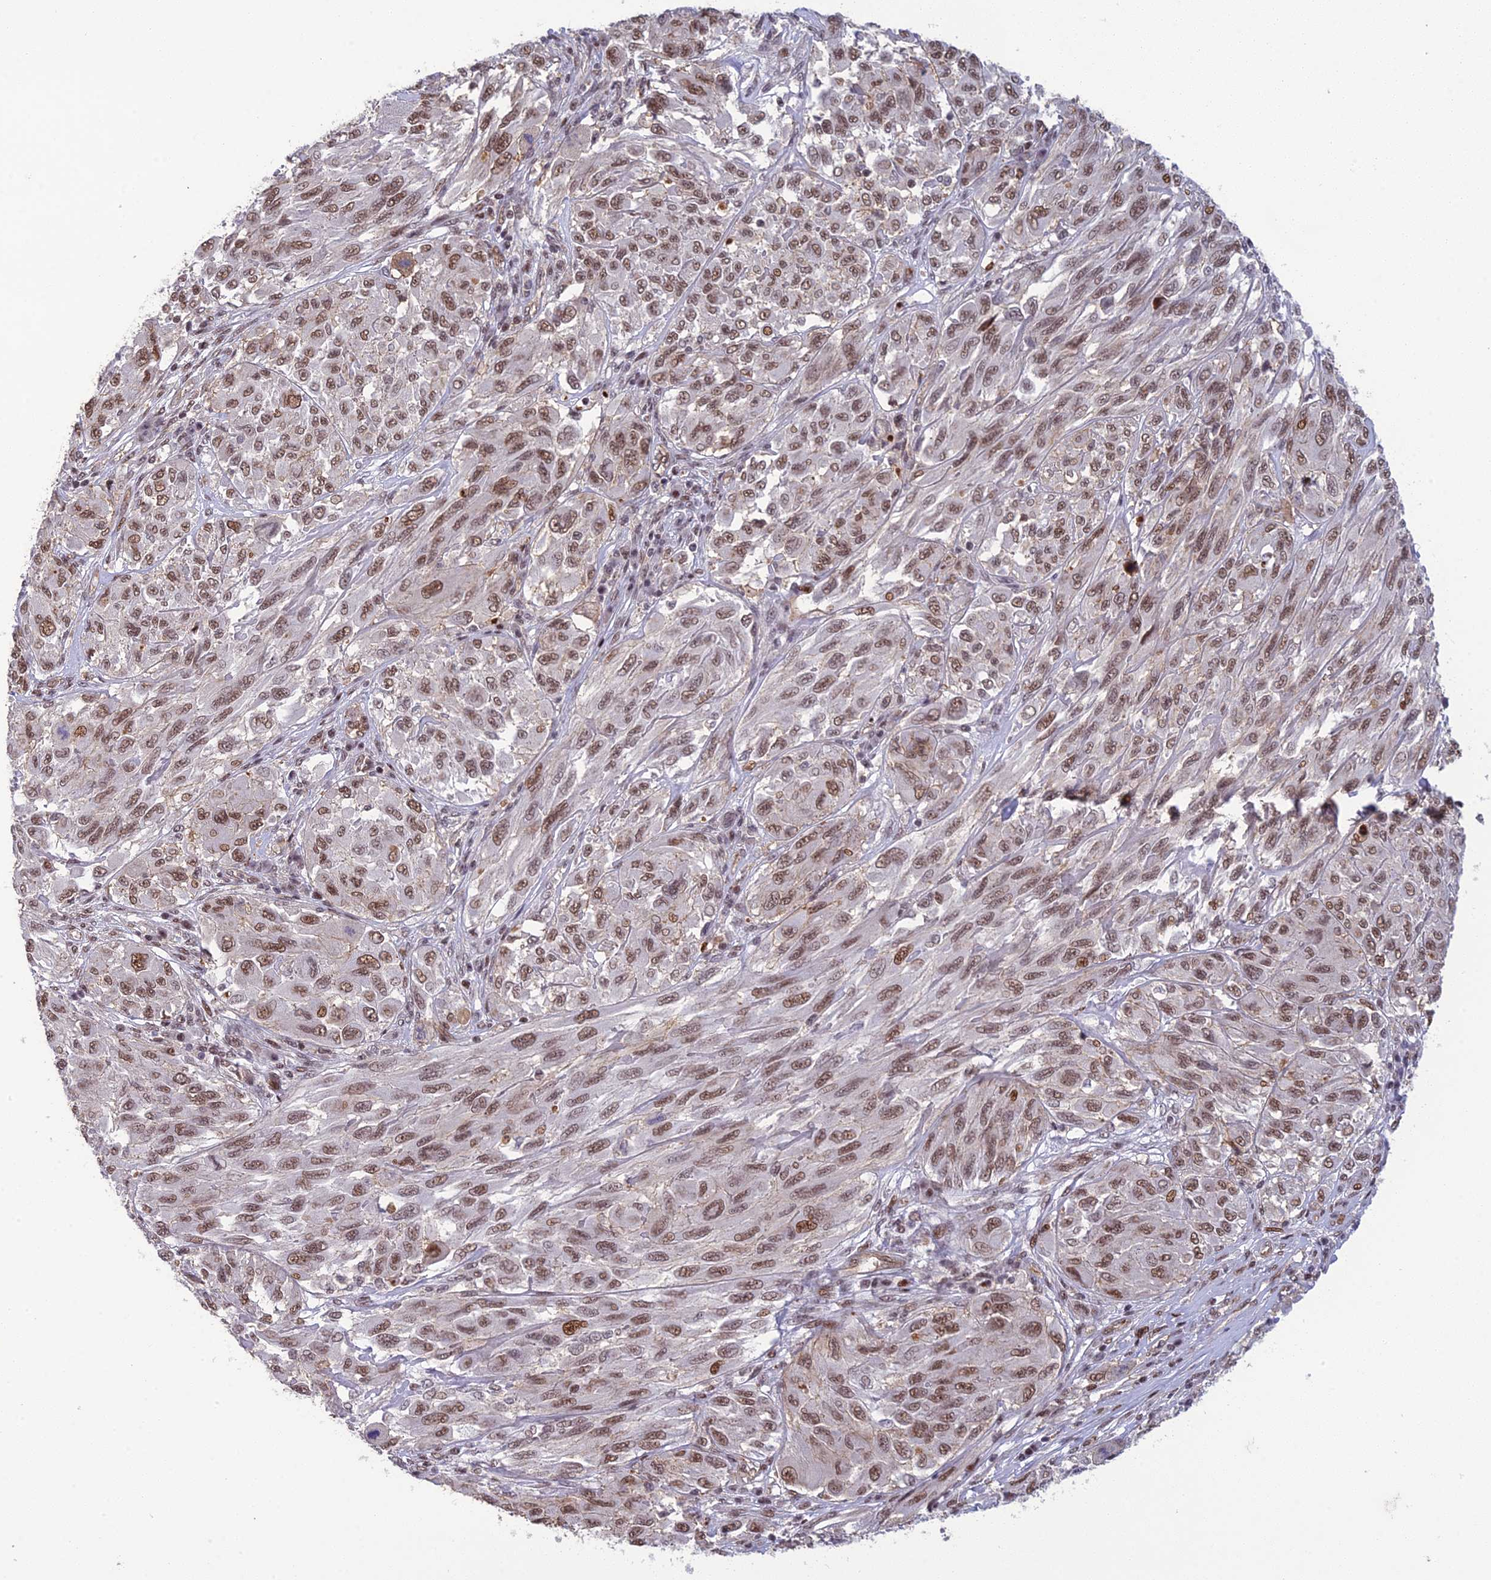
{"staining": {"intensity": "moderate", "quantity": ">75%", "location": "nuclear"}, "tissue": "melanoma", "cell_type": "Tumor cells", "image_type": "cancer", "snomed": [{"axis": "morphology", "description": "Malignant melanoma, NOS"}, {"axis": "topography", "description": "Skin"}], "caption": "This is a histology image of immunohistochemistry (IHC) staining of melanoma, which shows moderate expression in the nuclear of tumor cells.", "gene": "RANBP3", "patient": {"sex": "female", "age": 91}}